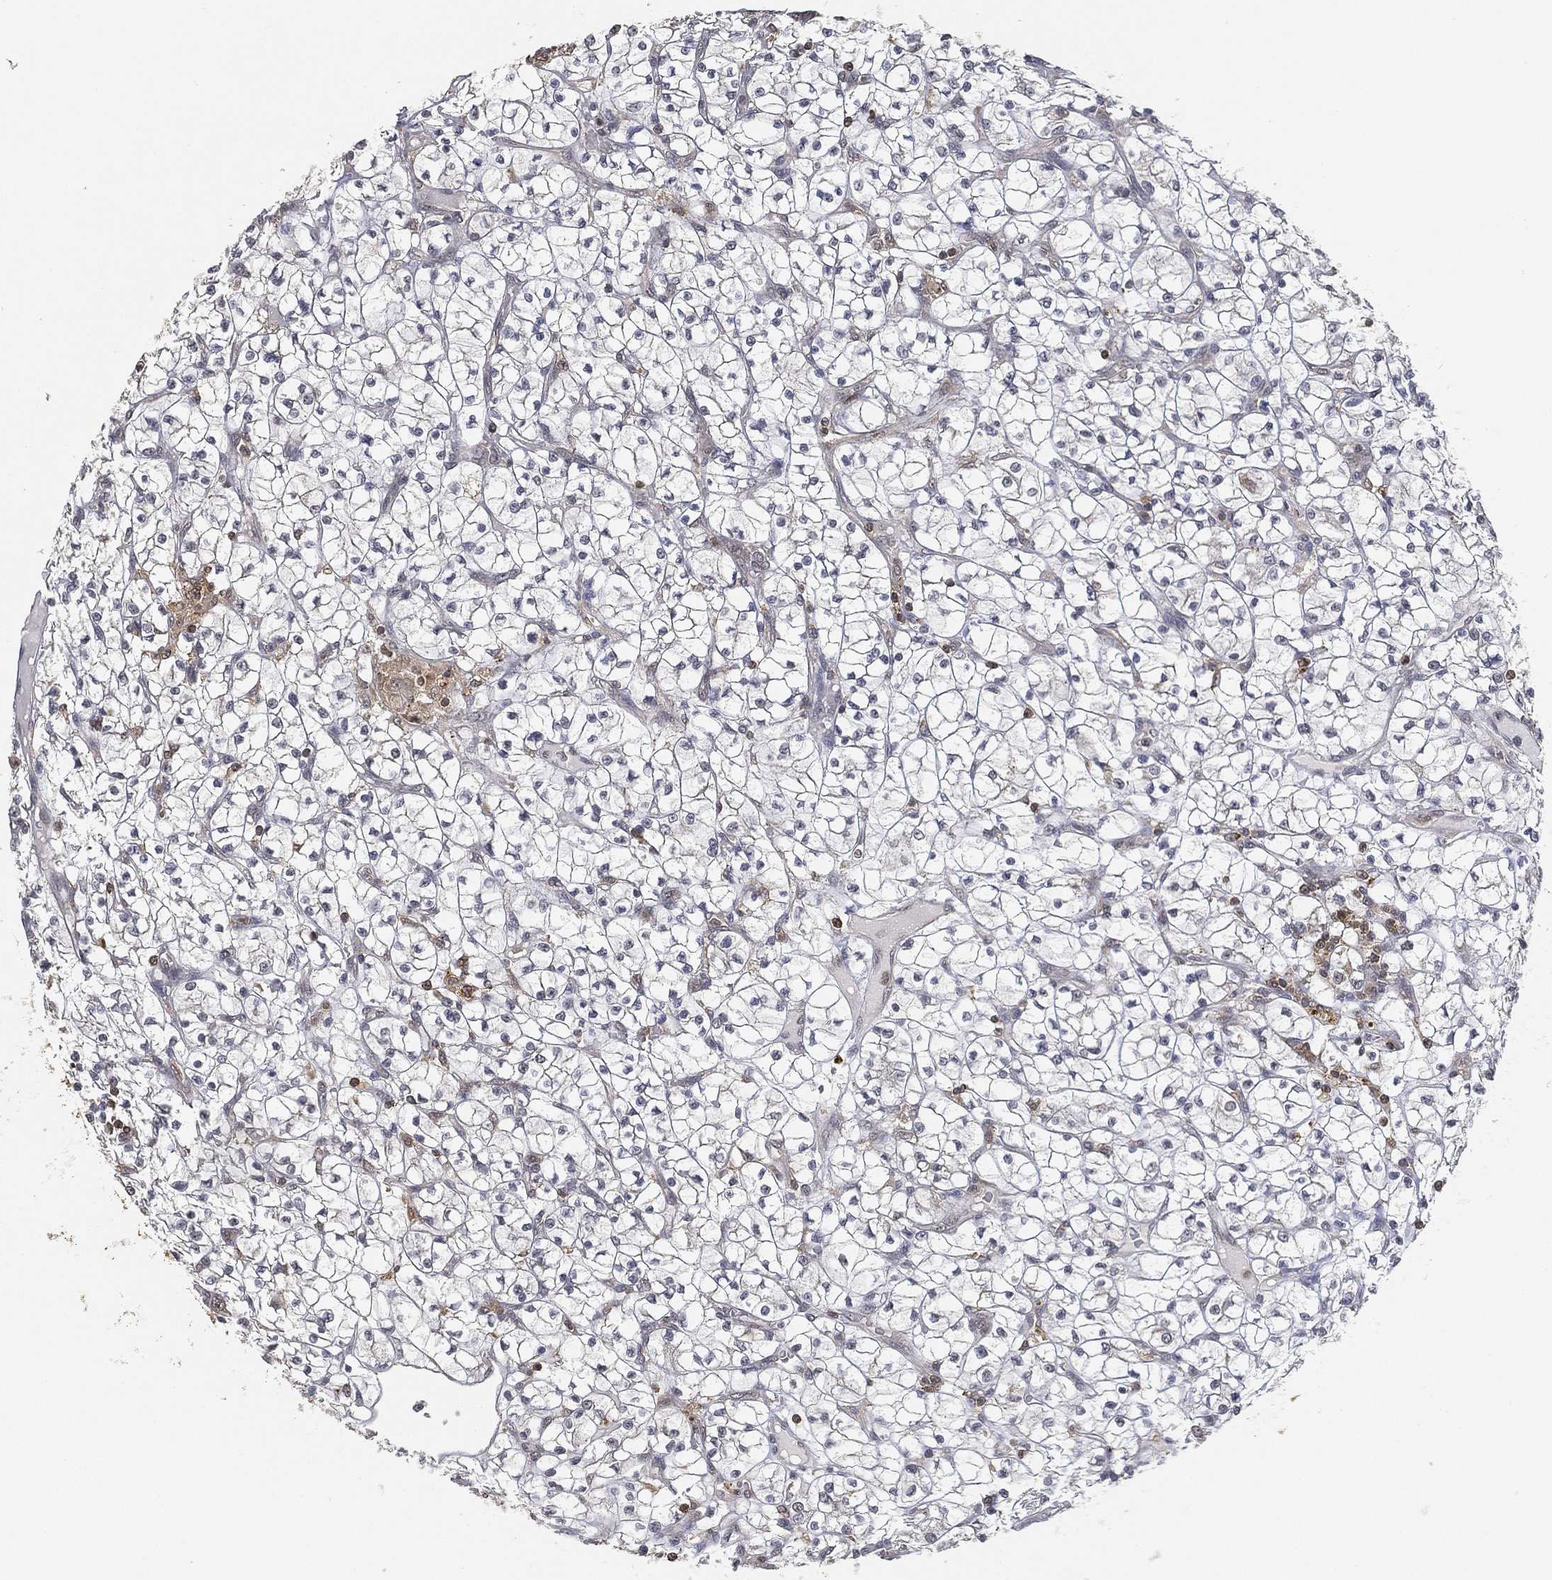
{"staining": {"intensity": "negative", "quantity": "none", "location": "none"}, "tissue": "renal cancer", "cell_type": "Tumor cells", "image_type": "cancer", "snomed": [{"axis": "morphology", "description": "Adenocarcinoma, NOS"}, {"axis": "topography", "description": "Kidney"}], "caption": "High magnification brightfield microscopy of renal cancer stained with DAB (3,3'-diaminobenzidine) (brown) and counterstained with hematoxylin (blue): tumor cells show no significant positivity.", "gene": "WDR26", "patient": {"sex": "female", "age": 64}}